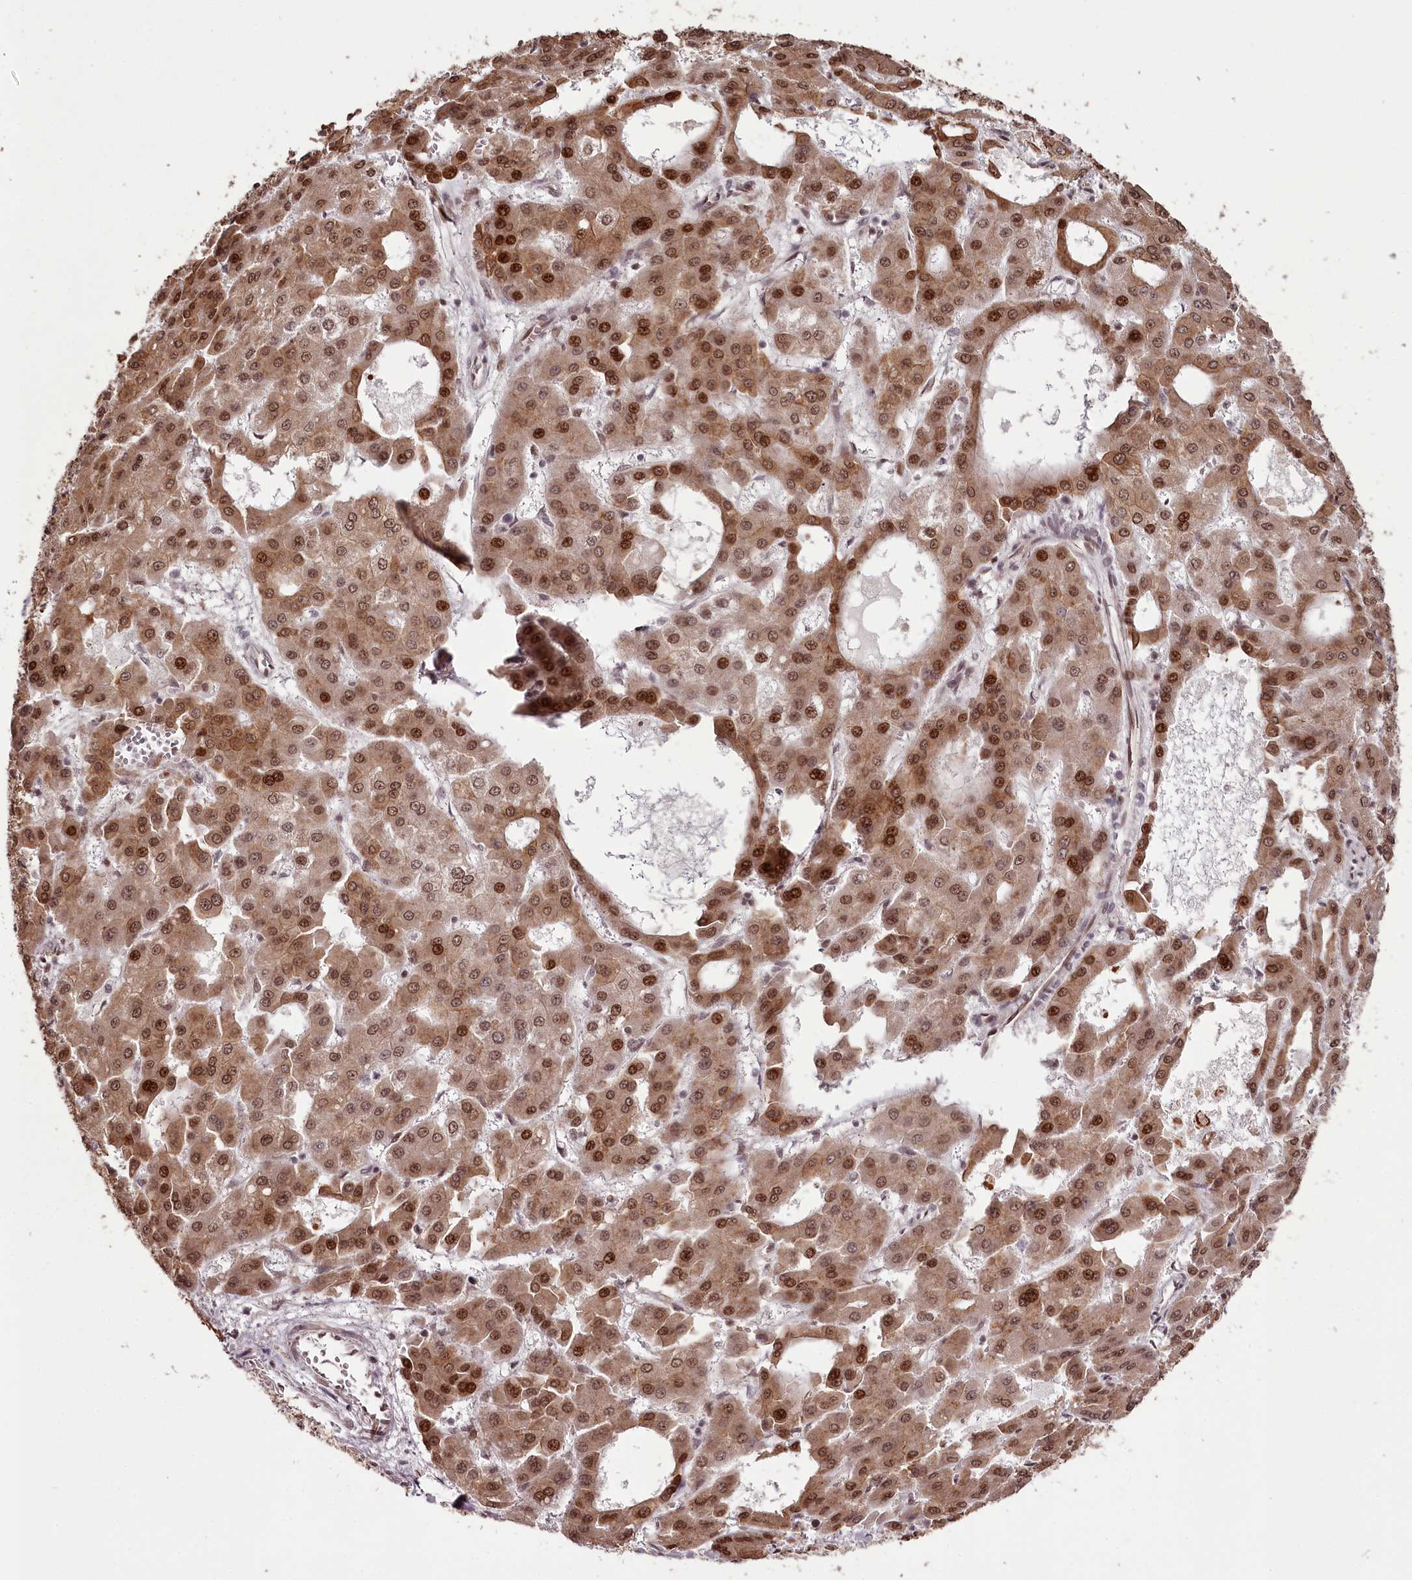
{"staining": {"intensity": "moderate", "quantity": ">75%", "location": "cytoplasmic/membranous,nuclear"}, "tissue": "liver cancer", "cell_type": "Tumor cells", "image_type": "cancer", "snomed": [{"axis": "morphology", "description": "Carcinoma, Hepatocellular, NOS"}, {"axis": "topography", "description": "Liver"}], "caption": "Immunohistochemical staining of human hepatocellular carcinoma (liver) shows moderate cytoplasmic/membranous and nuclear protein staining in approximately >75% of tumor cells. The protein is stained brown, and the nuclei are stained in blue (DAB (3,3'-diaminobenzidine) IHC with brightfield microscopy, high magnification).", "gene": "THYN1", "patient": {"sex": "male", "age": 47}}